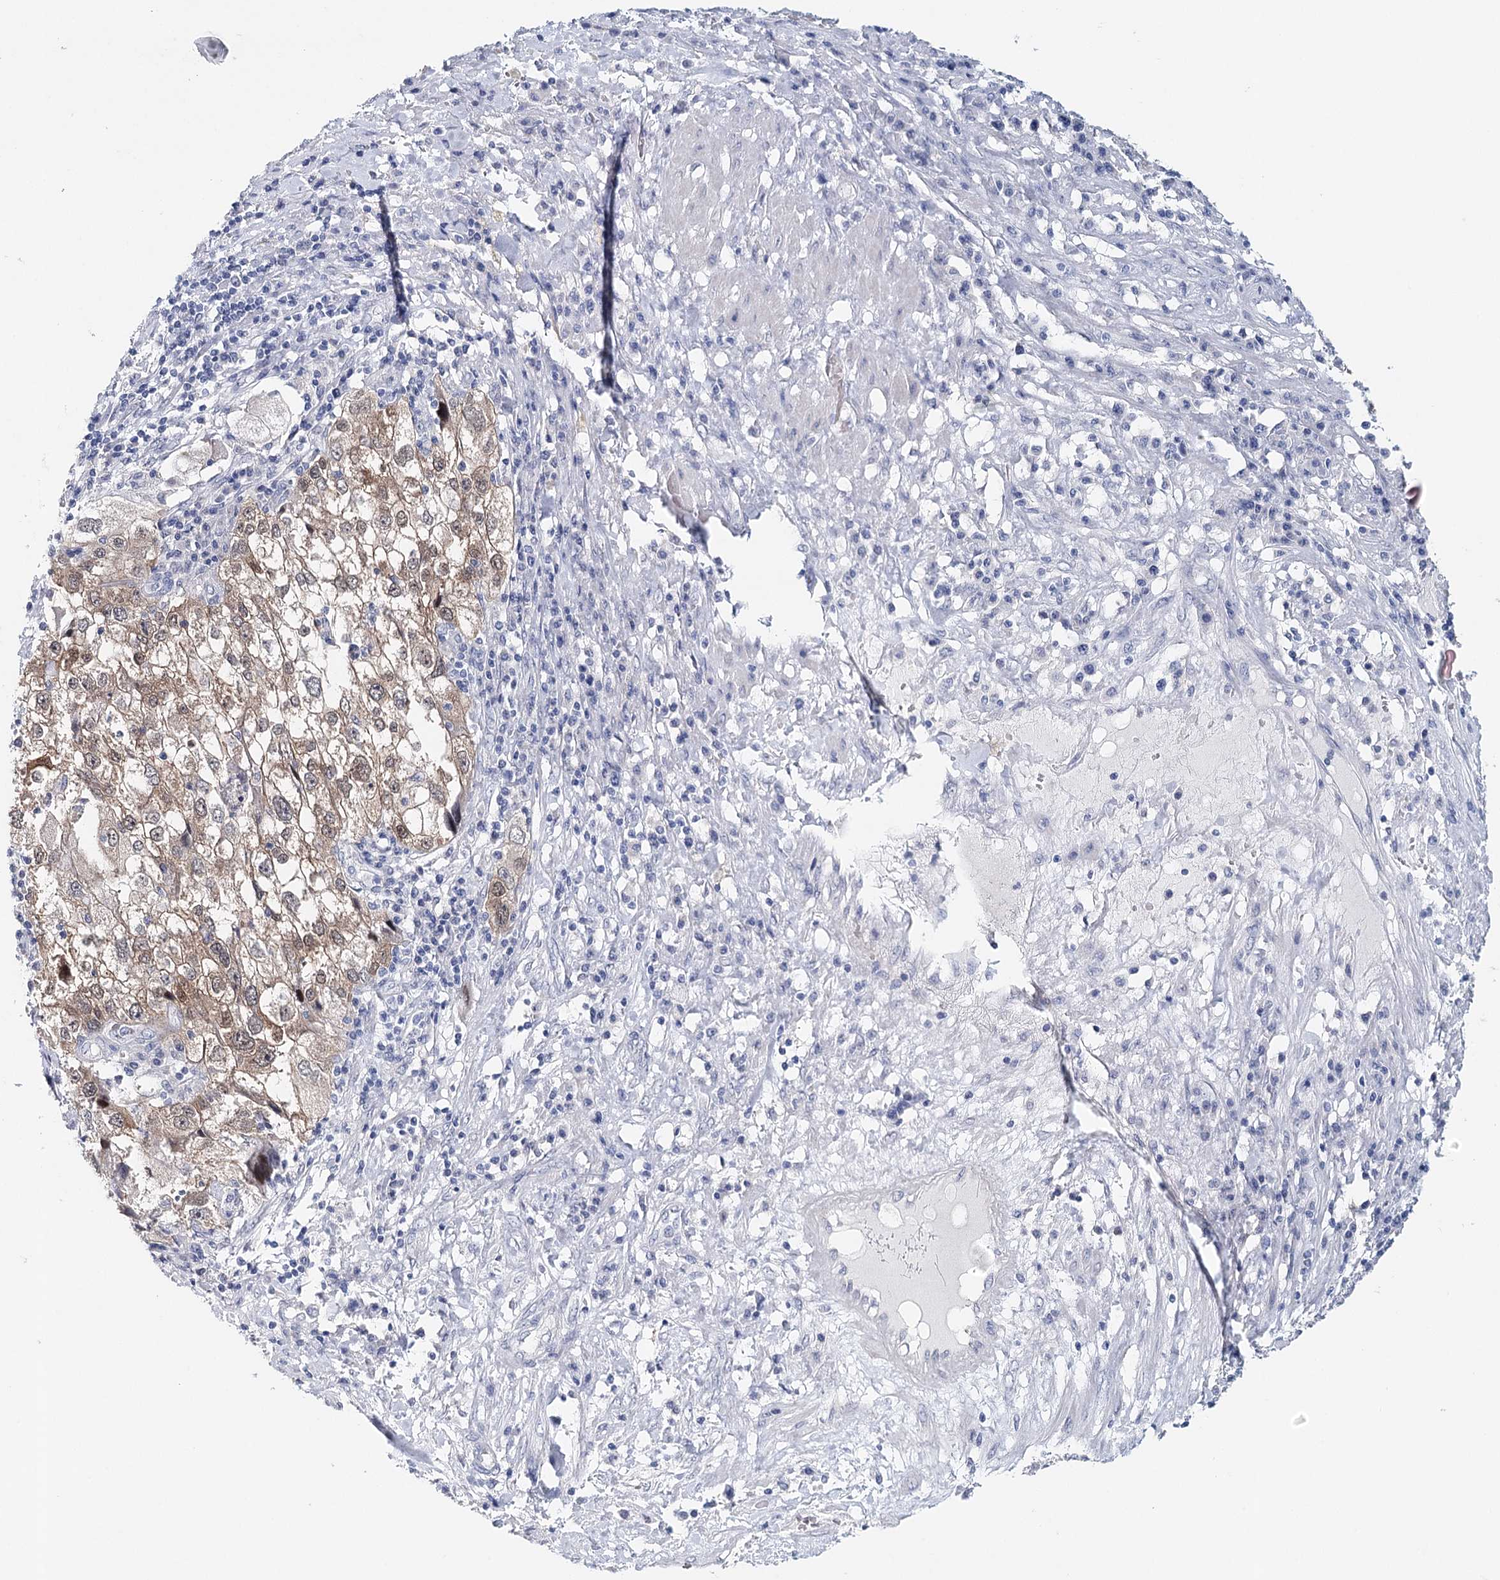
{"staining": {"intensity": "moderate", "quantity": ">75%", "location": "cytoplasmic/membranous,nuclear"}, "tissue": "endometrial cancer", "cell_type": "Tumor cells", "image_type": "cancer", "snomed": [{"axis": "morphology", "description": "Adenocarcinoma, NOS"}, {"axis": "topography", "description": "Endometrium"}], "caption": "High-power microscopy captured an IHC image of endometrial cancer, revealing moderate cytoplasmic/membranous and nuclear positivity in about >75% of tumor cells.", "gene": "HSPA4L", "patient": {"sex": "female", "age": 49}}